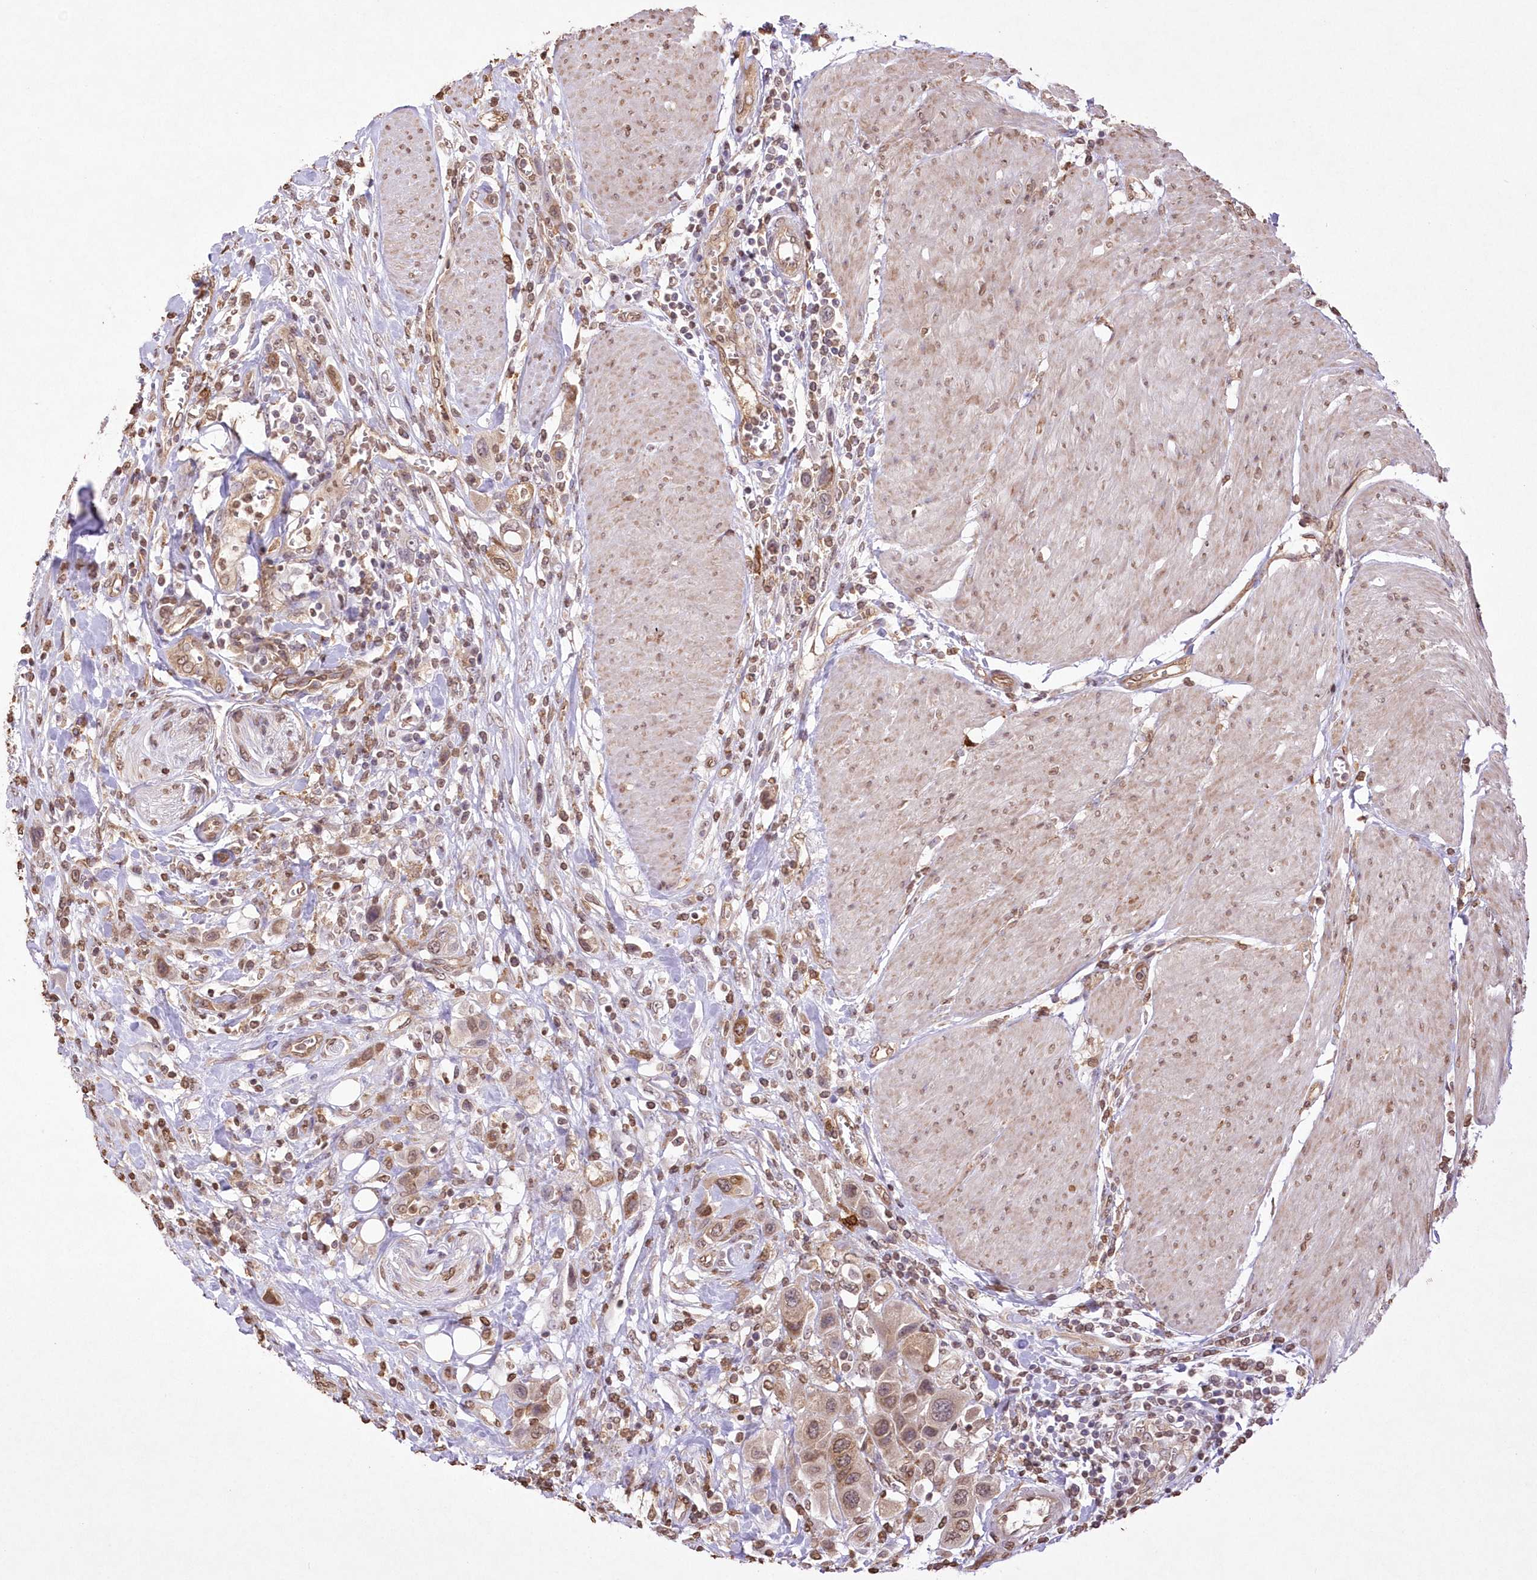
{"staining": {"intensity": "moderate", "quantity": ">75%", "location": "cytoplasmic/membranous,nuclear"}, "tissue": "urothelial cancer", "cell_type": "Tumor cells", "image_type": "cancer", "snomed": [{"axis": "morphology", "description": "Urothelial carcinoma, High grade"}, {"axis": "topography", "description": "Urinary bladder"}], "caption": "A photomicrograph showing moderate cytoplasmic/membranous and nuclear staining in approximately >75% of tumor cells in urothelial cancer, as visualized by brown immunohistochemical staining.", "gene": "FCHO2", "patient": {"sex": "male", "age": 50}}